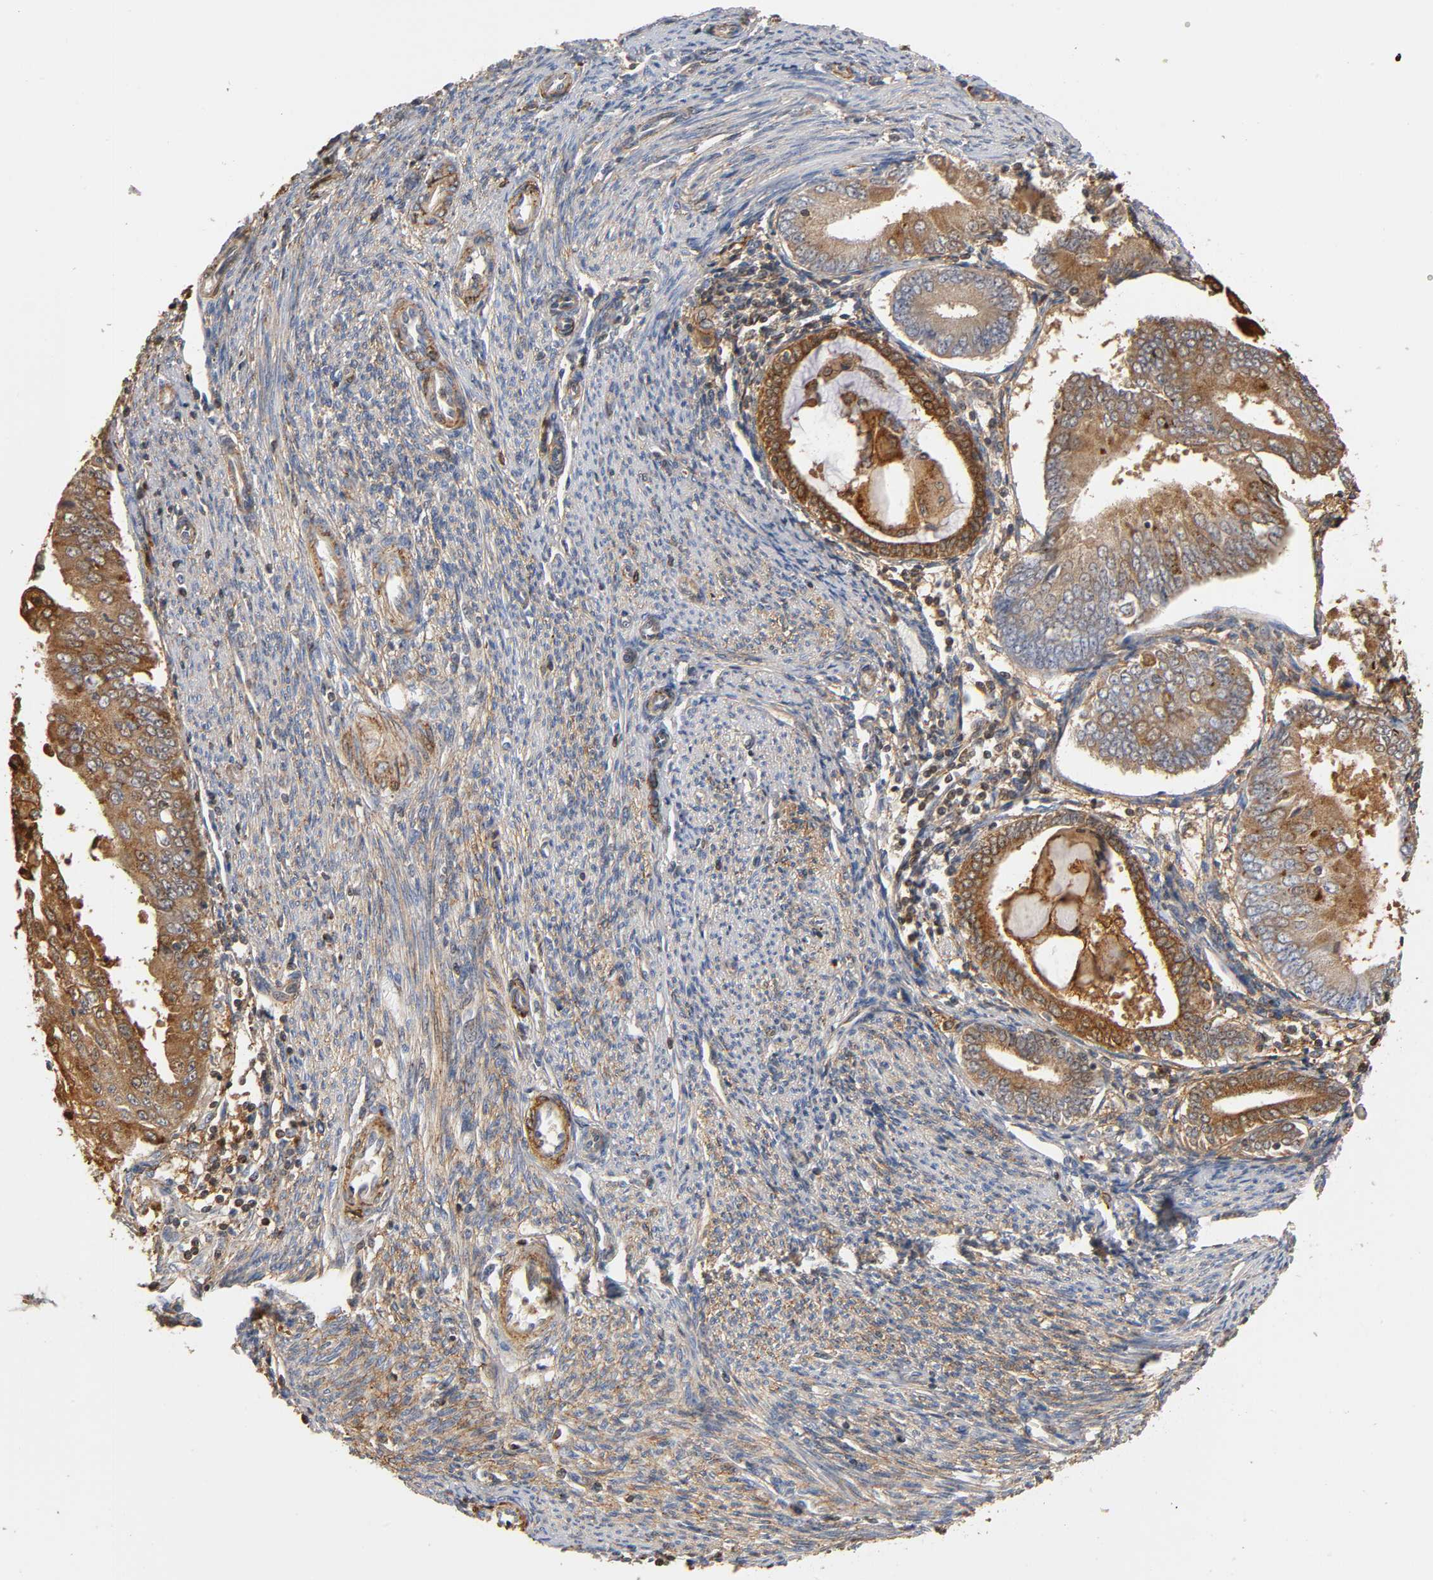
{"staining": {"intensity": "moderate", "quantity": ">75%", "location": "cytoplasmic/membranous"}, "tissue": "endometrial cancer", "cell_type": "Tumor cells", "image_type": "cancer", "snomed": [{"axis": "morphology", "description": "Adenocarcinoma, NOS"}, {"axis": "topography", "description": "Endometrium"}], "caption": "Tumor cells exhibit moderate cytoplasmic/membranous positivity in approximately >75% of cells in endometrial adenocarcinoma.", "gene": "ANXA11", "patient": {"sex": "female", "age": 79}}